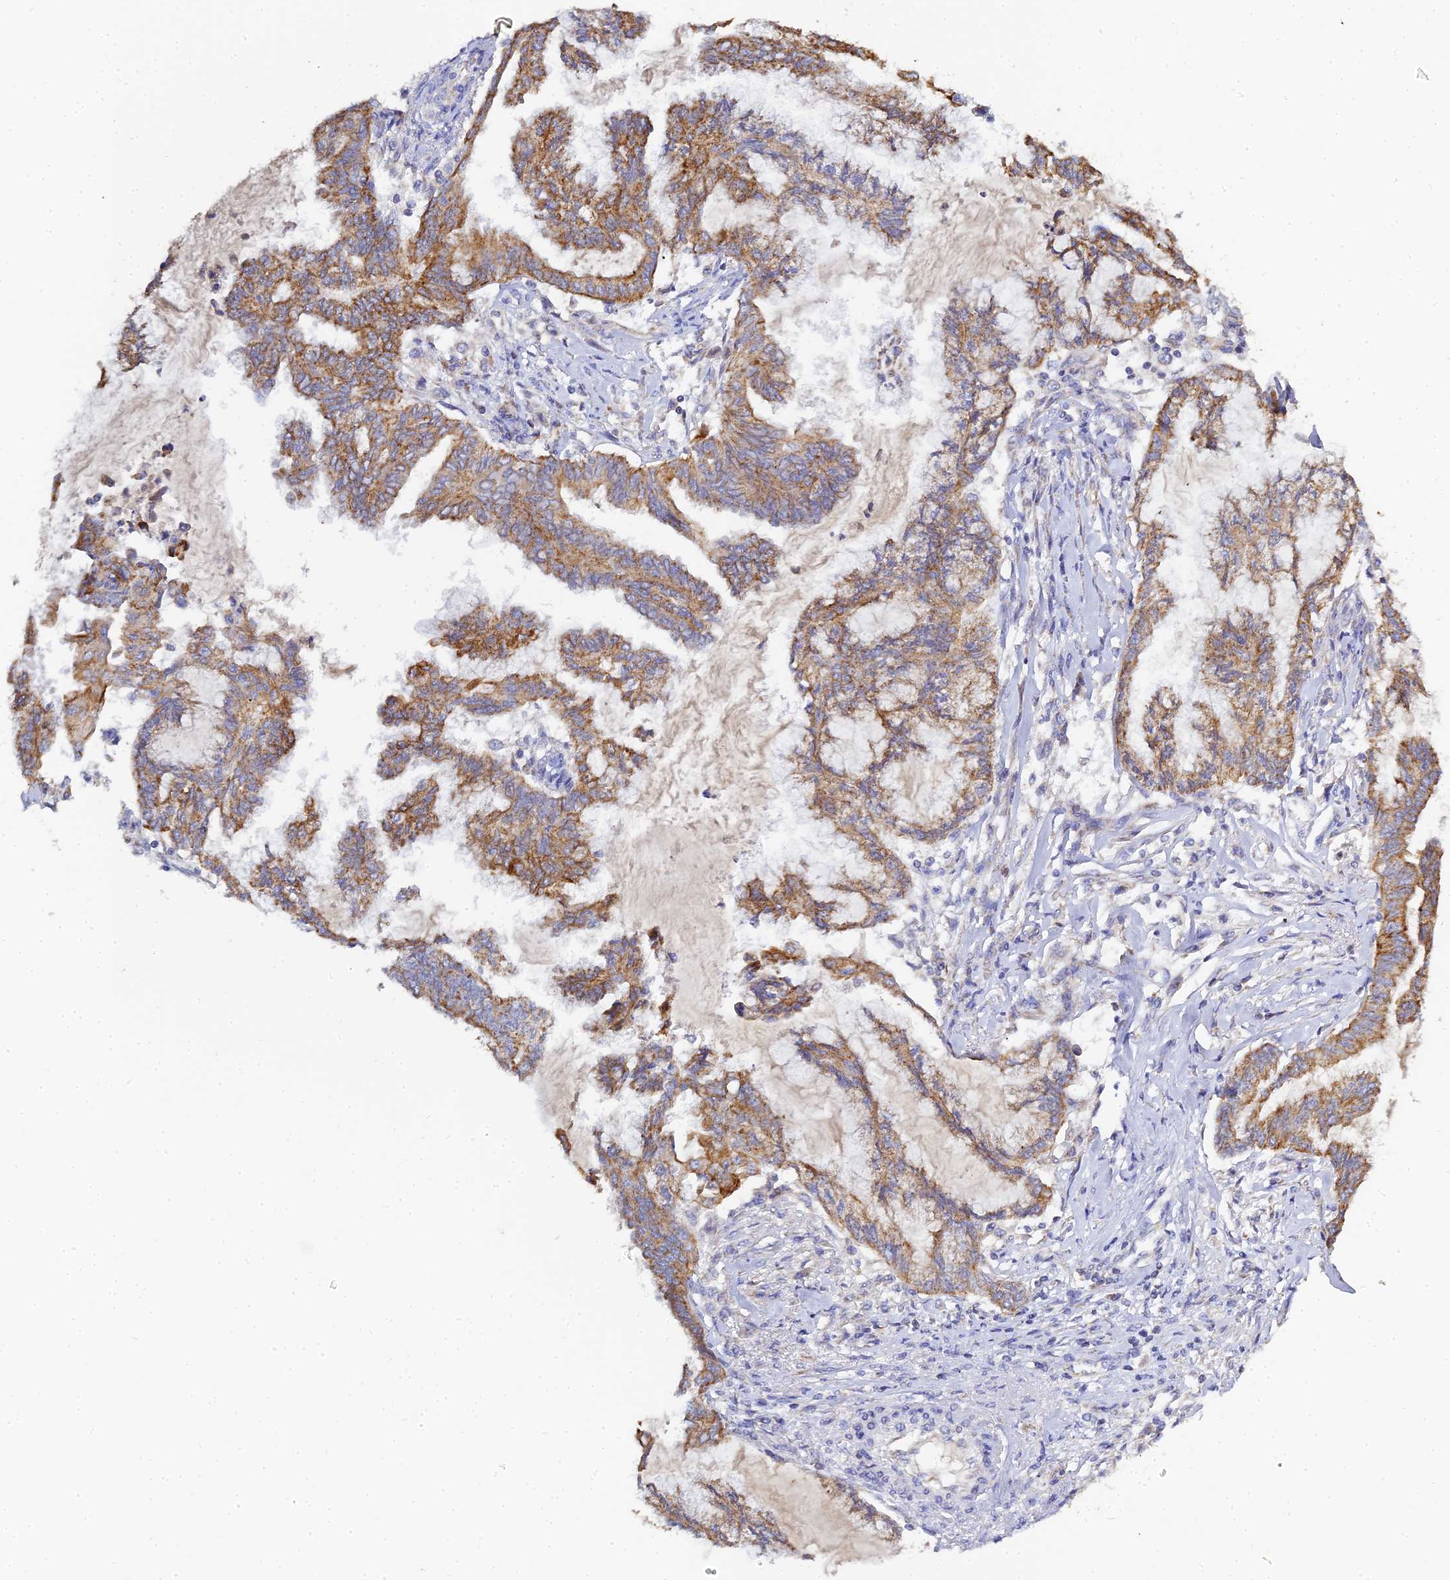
{"staining": {"intensity": "moderate", "quantity": ">75%", "location": "cytoplasmic/membranous"}, "tissue": "endometrial cancer", "cell_type": "Tumor cells", "image_type": "cancer", "snomed": [{"axis": "morphology", "description": "Adenocarcinoma, NOS"}, {"axis": "topography", "description": "Endometrium"}], "caption": "Immunohistochemistry (IHC) image of neoplastic tissue: endometrial cancer stained using immunohistochemistry reveals medium levels of moderate protein expression localized specifically in the cytoplasmic/membranous of tumor cells, appearing as a cytoplasmic/membranous brown color.", "gene": "ZXDA", "patient": {"sex": "female", "age": 86}}